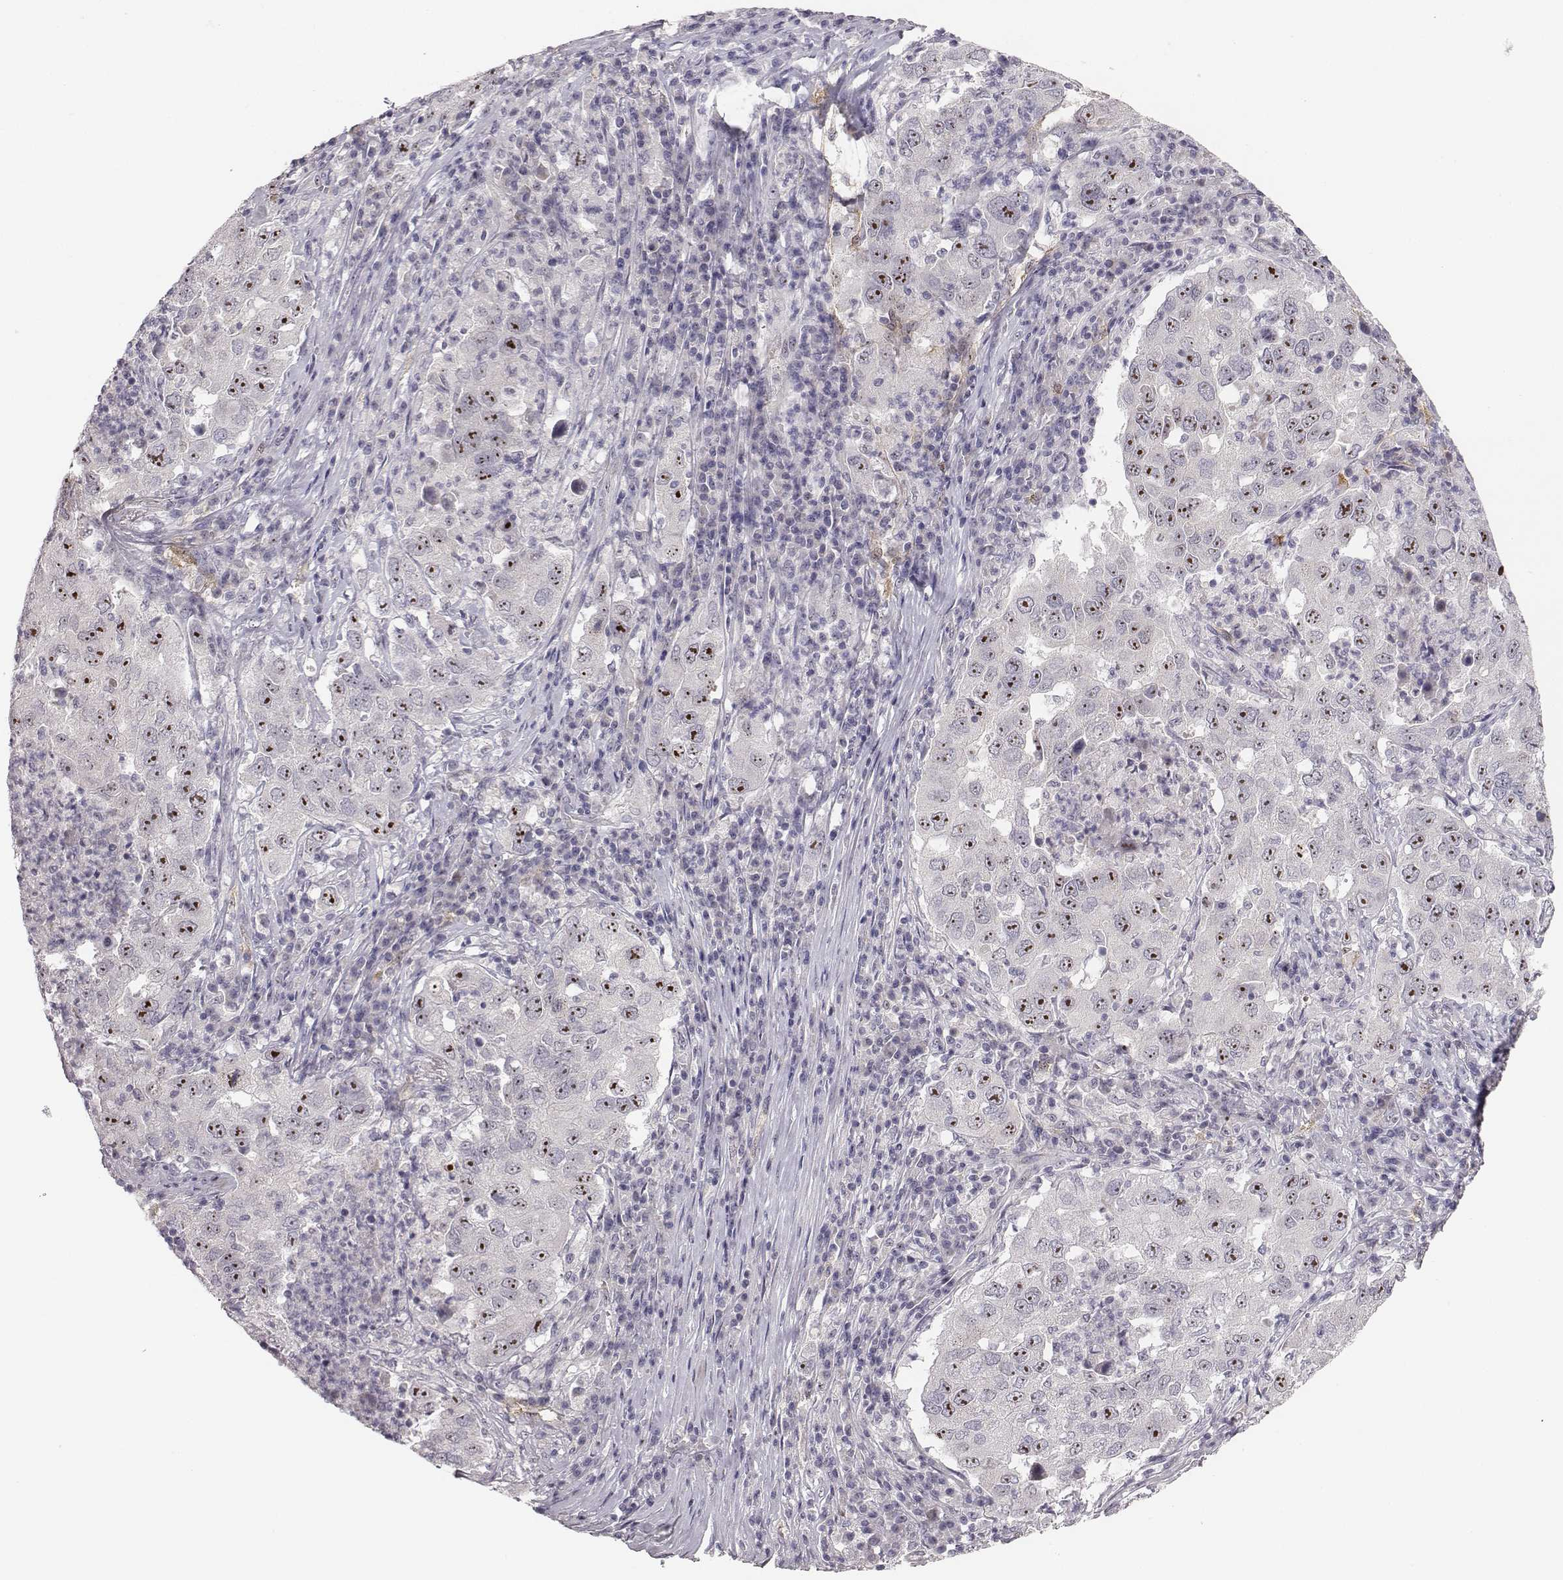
{"staining": {"intensity": "strong", "quantity": ">75%", "location": "nuclear"}, "tissue": "lung cancer", "cell_type": "Tumor cells", "image_type": "cancer", "snomed": [{"axis": "morphology", "description": "Adenocarcinoma, NOS"}, {"axis": "topography", "description": "Lung"}], "caption": "Protein expression analysis of lung cancer (adenocarcinoma) exhibits strong nuclear expression in approximately >75% of tumor cells.", "gene": "NIFK", "patient": {"sex": "male", "age": 73}}